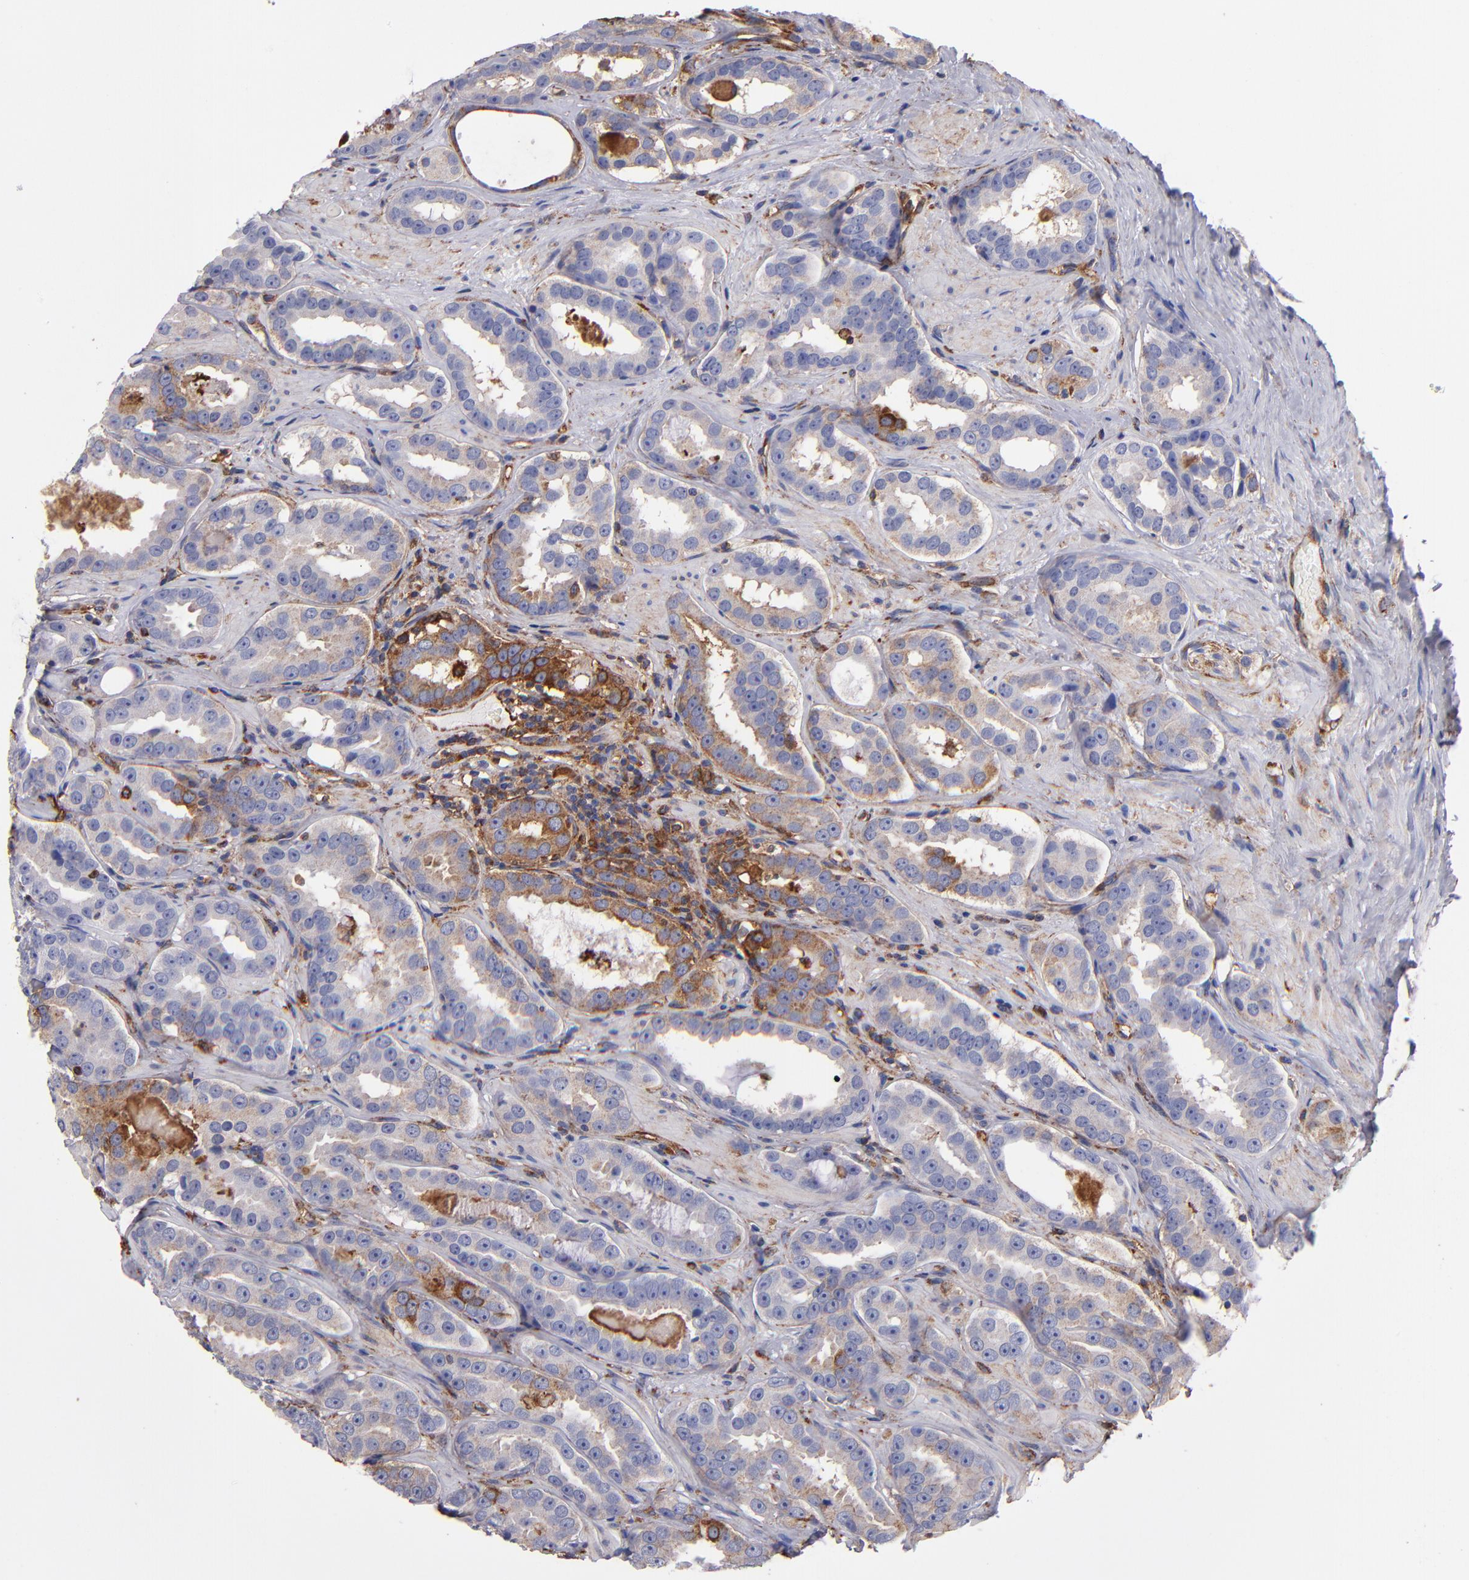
{"staining": {"intensity": "moderate", "quantity": "<25%", "location": "cytoplasmic/membranous"}, "tissue": "prostate cancer", "cell_type": "Tumor cells", "image_type": "cancer", "snomed": [{"axis": "morphology", "description": "Adenocarcinoma, Low grade"}, {"axis": "topography", "description": "Prostate"}], "caption": "Immunohistochemical staining of prostate cancer (adenocarcinoma (low-grade)) demonstrates moderate cytoplasmic/membranous protein positivity in approximately <25% of tumor cells.", "gene": "MVP", "patient": {"sex": "male", "age": 59}}